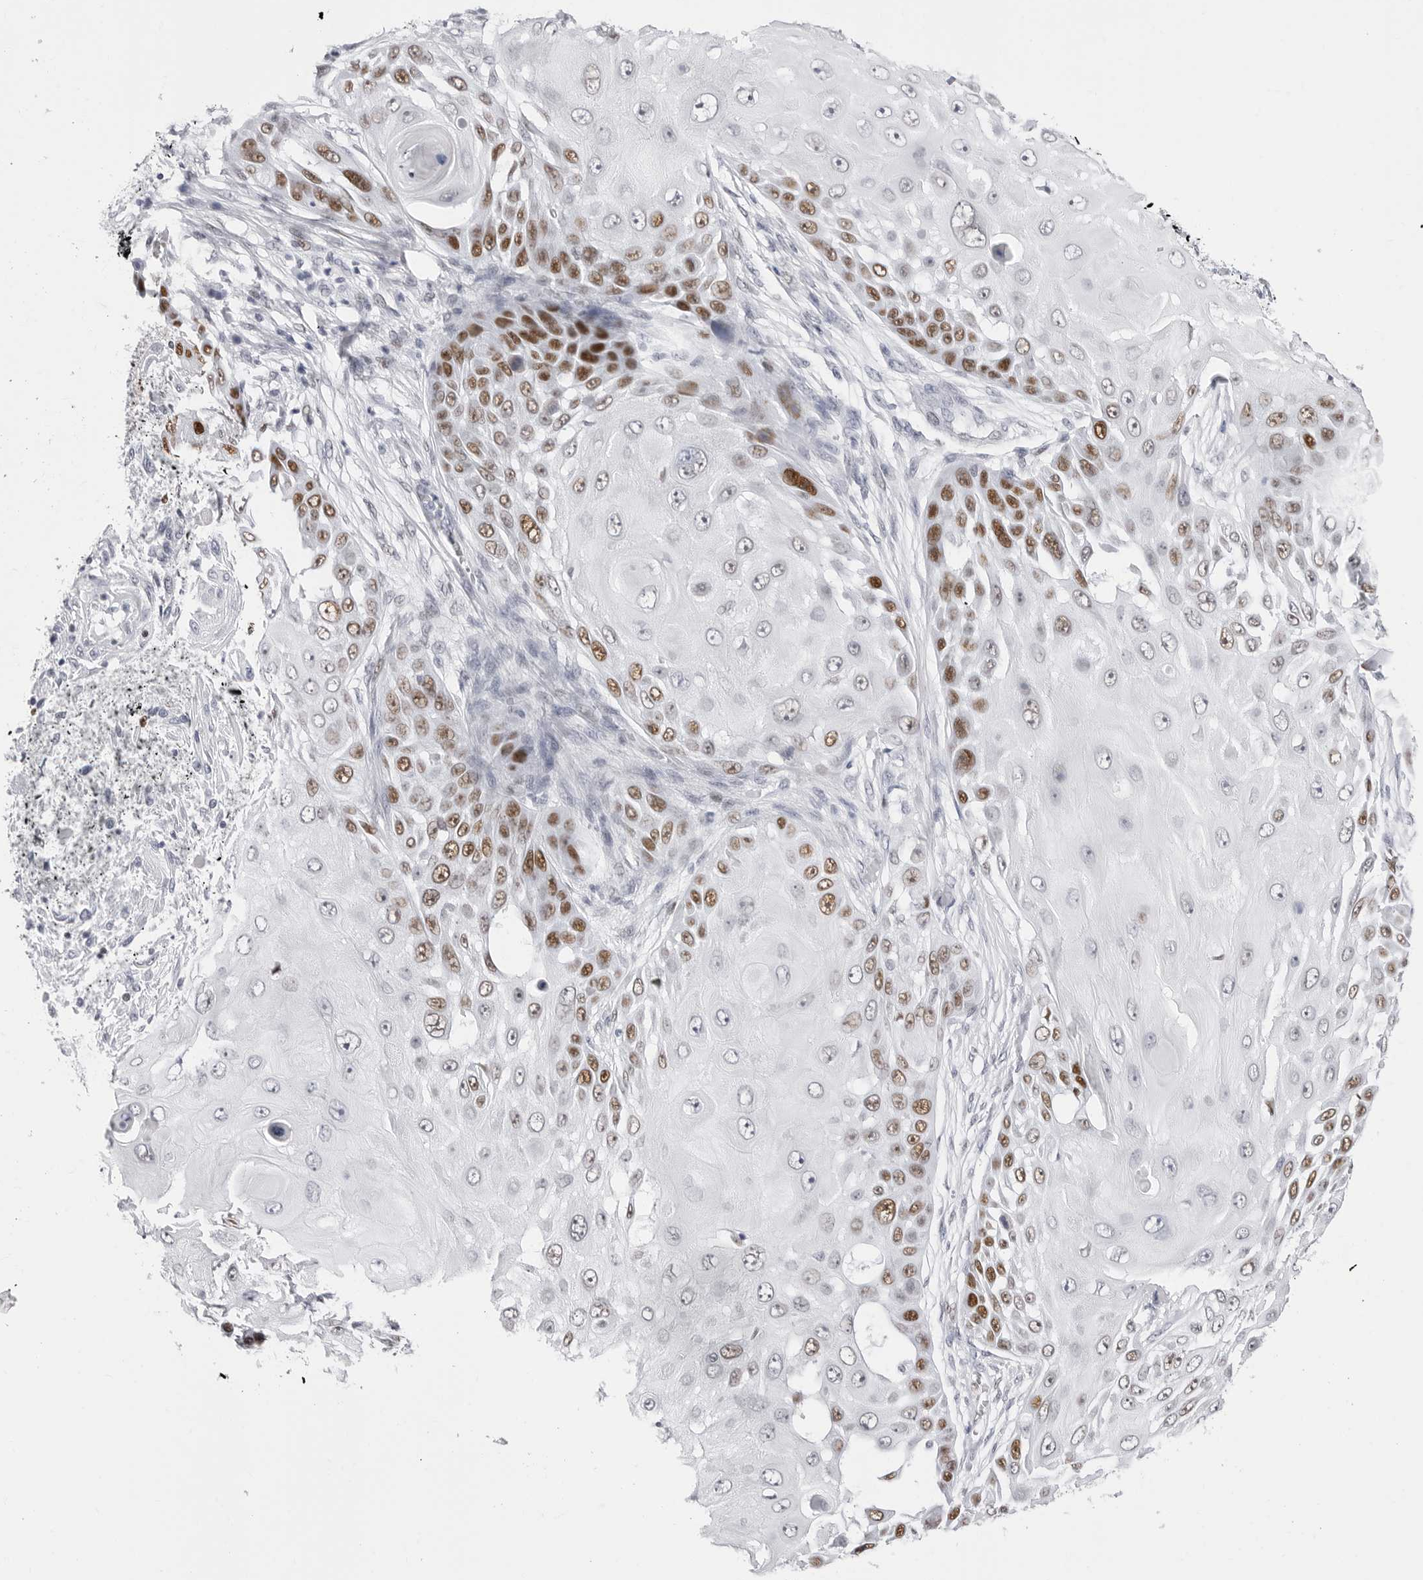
{"staining": {"intensity": "strong", "quantity": "25%-75%", "location": "nuclear"}, "tissue": "skin cancer", "cell_type": "Tumor cells", "image_type": "cancer", "snomed": [{"axis": "morphology", "description": "Squamous cell carcinoma, NOS"}, {"axis": "topography", "description": "Skin"}], "caption": "Protein expression analysis of skin cancer displays strong nuclear staining in approximately 25%-75% of tumor cells.", "gene": "NASP", "patient": {"sex": "female", "age": 44}}